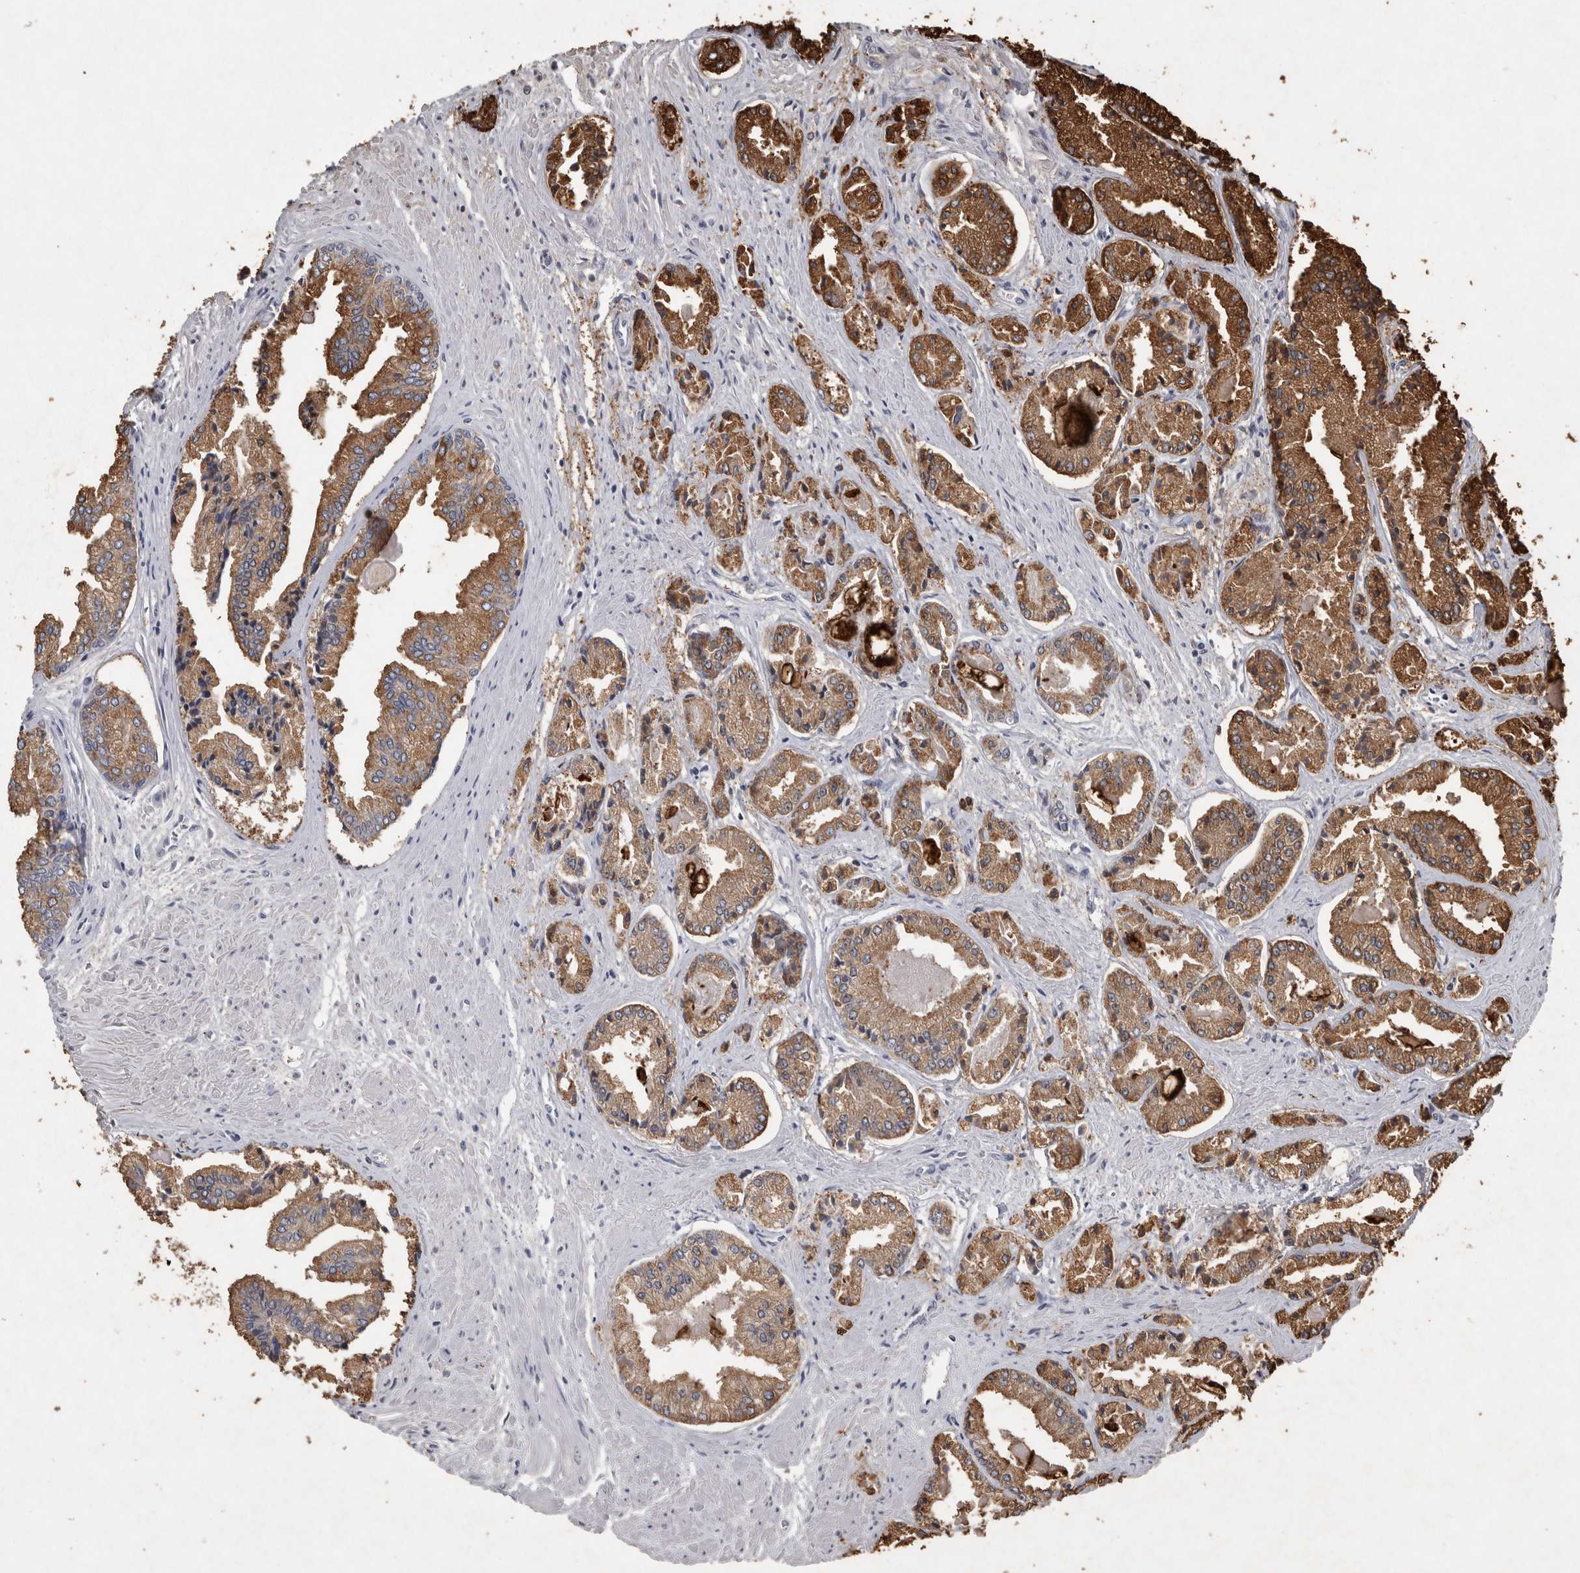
{"staining": {"intensity": "strong", "quantity": ">75%", "location": "cytoplasmic/membranous"}, "tissue": "prostate cancer", "cell_type": "Tumor cells", "image_type": "cancer", "snomed": [{"axis": "morphology", "description": "Adenocarcinoma, Low grade"}, {"axis": "topography", "description": "Prostate"}], "caption": "Human prostate low-grade adenocarcinoma stained for a protein (brown) reveals strong cytoplasmic/membranous positive staining in about >75% of tumor cells.", "gene": "WNT7A", "patient": {"sex": "male", "age": 52}}